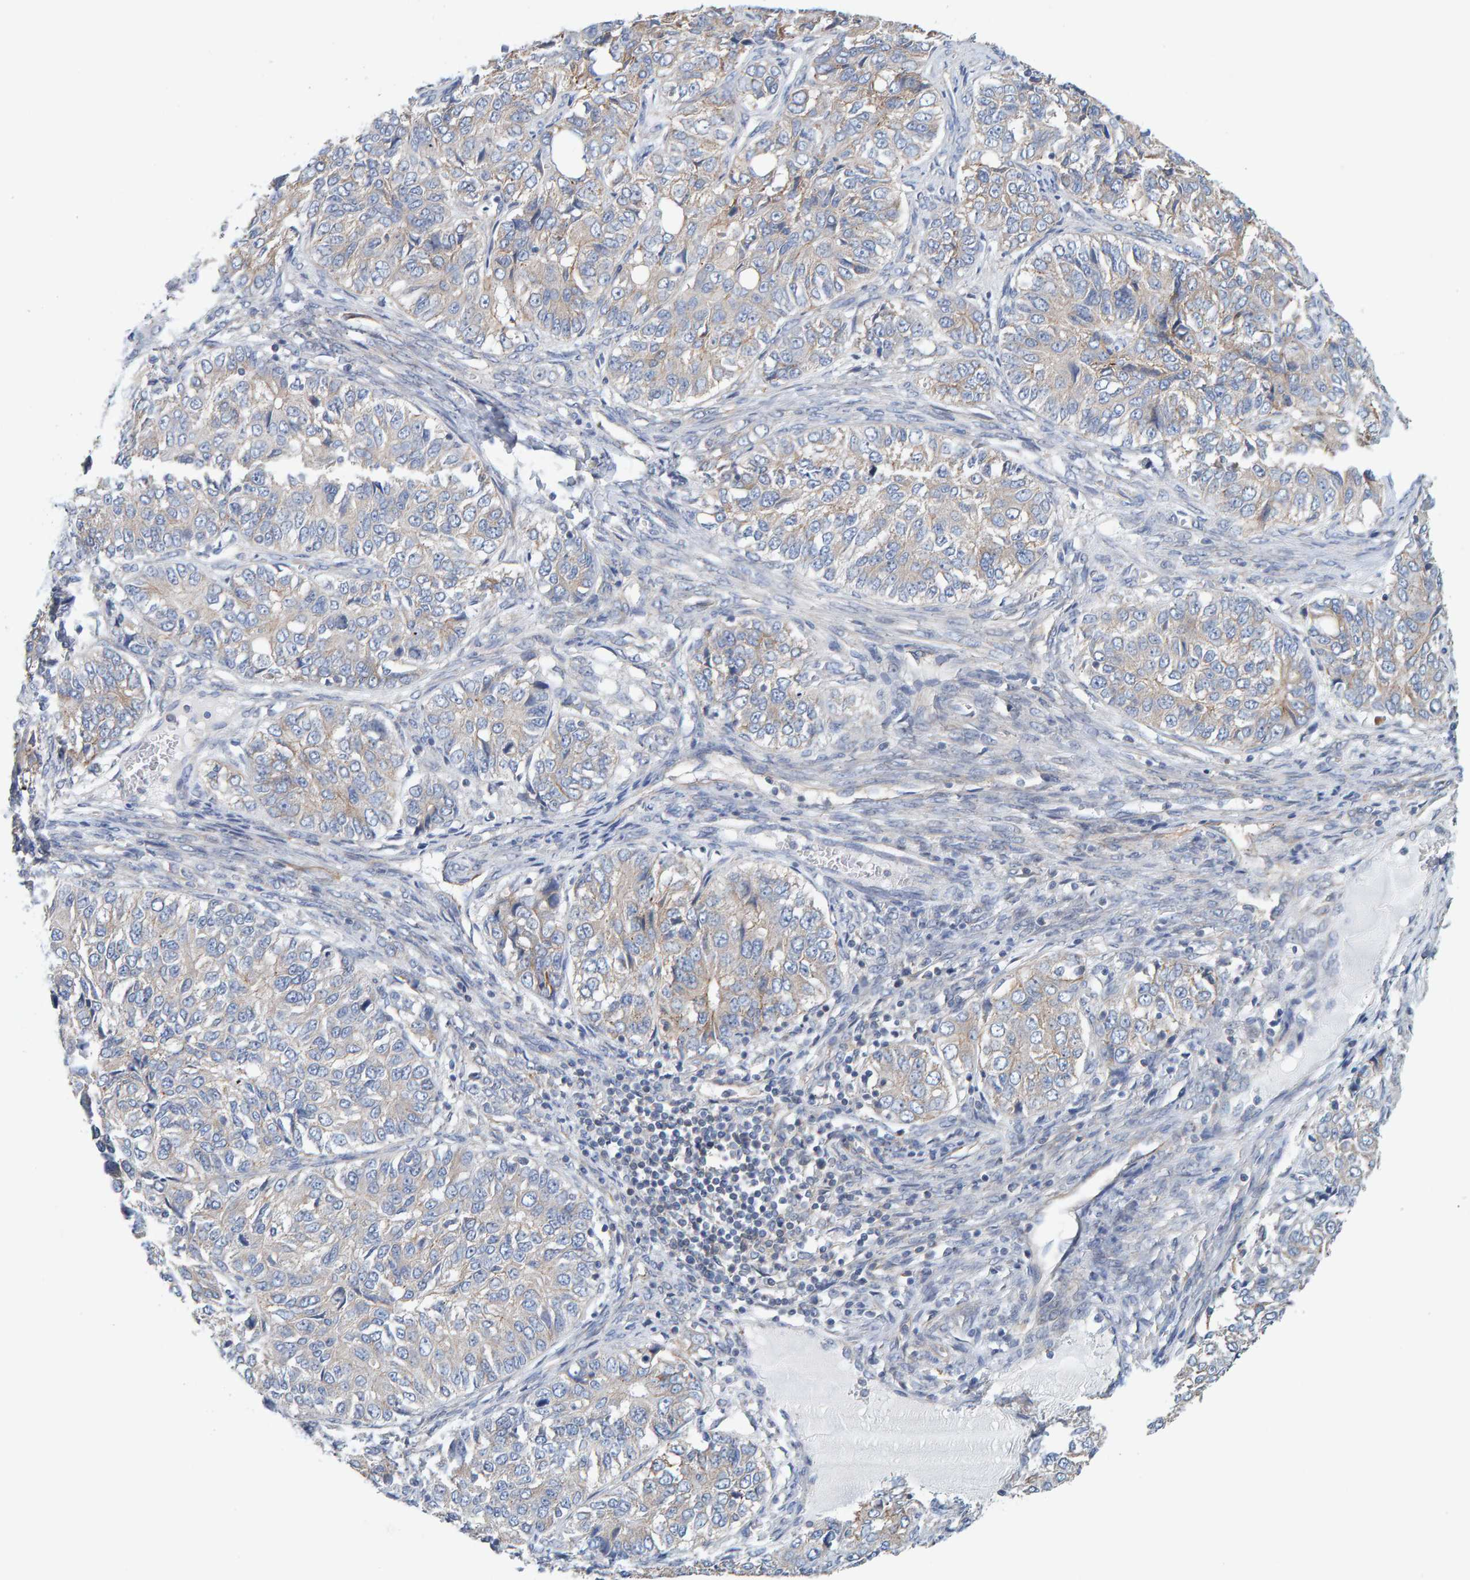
{"staining": {"intensity": "weak", "quantity": "<25%", "location": "cytoplasmic/membranous"}, "tissue": "ovarian cancer", "cell_type": "Tumor cells", "image_type": "cancer", "snomed": [{"axis": "morphology", "description": "Carcinoma, endometroid"}, {"axis": "topography", "description": "Ovary"}], "caption": "IHC of human ovarian cancer (endometroid carcinoma) exhibits no staining in tumor cells. Nuclei are stained in blue.", "gene": "RGP1", "patient": {"sex": "female", "age": 51}}